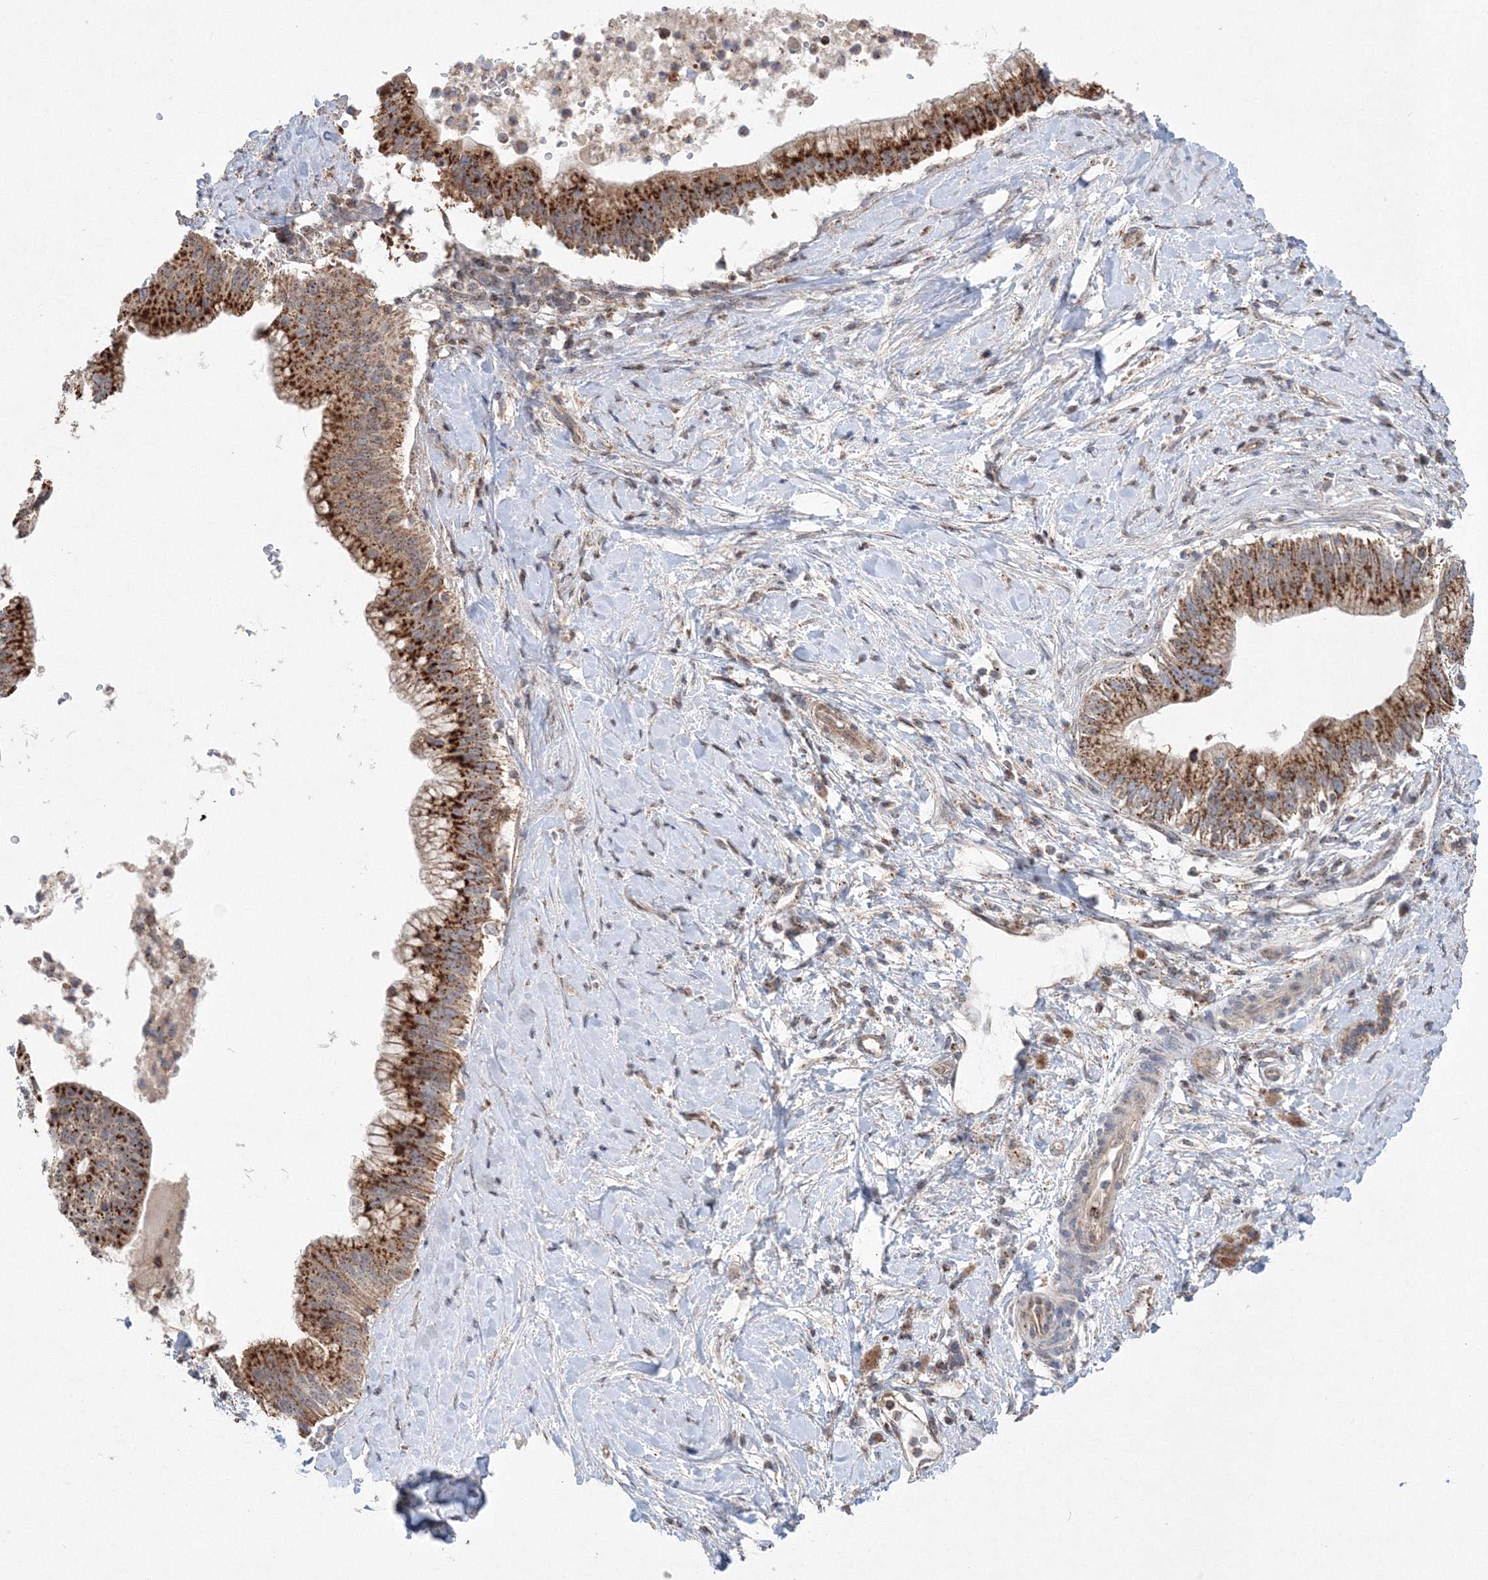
{"staining": {"intensity": "strong", "quantity": ">75%", "location": "cytoplasmic/membranous"}, "tissue": "pancreatic cancer", "cell_type": "Tumor cells", "image_type": "cancer", "snomed": [{"axis": "morphology", "description": "Adenocarcinoma, NOS"}, {"axis": "topography", "description": "Pancreas"}], "caption": "Adenocarcinoma (pancreatic) stained with a protein marker demonstrates strong staining in tumor cells.", "gene": "AASDH", "patient": {"sex": "male", "age": 68}}